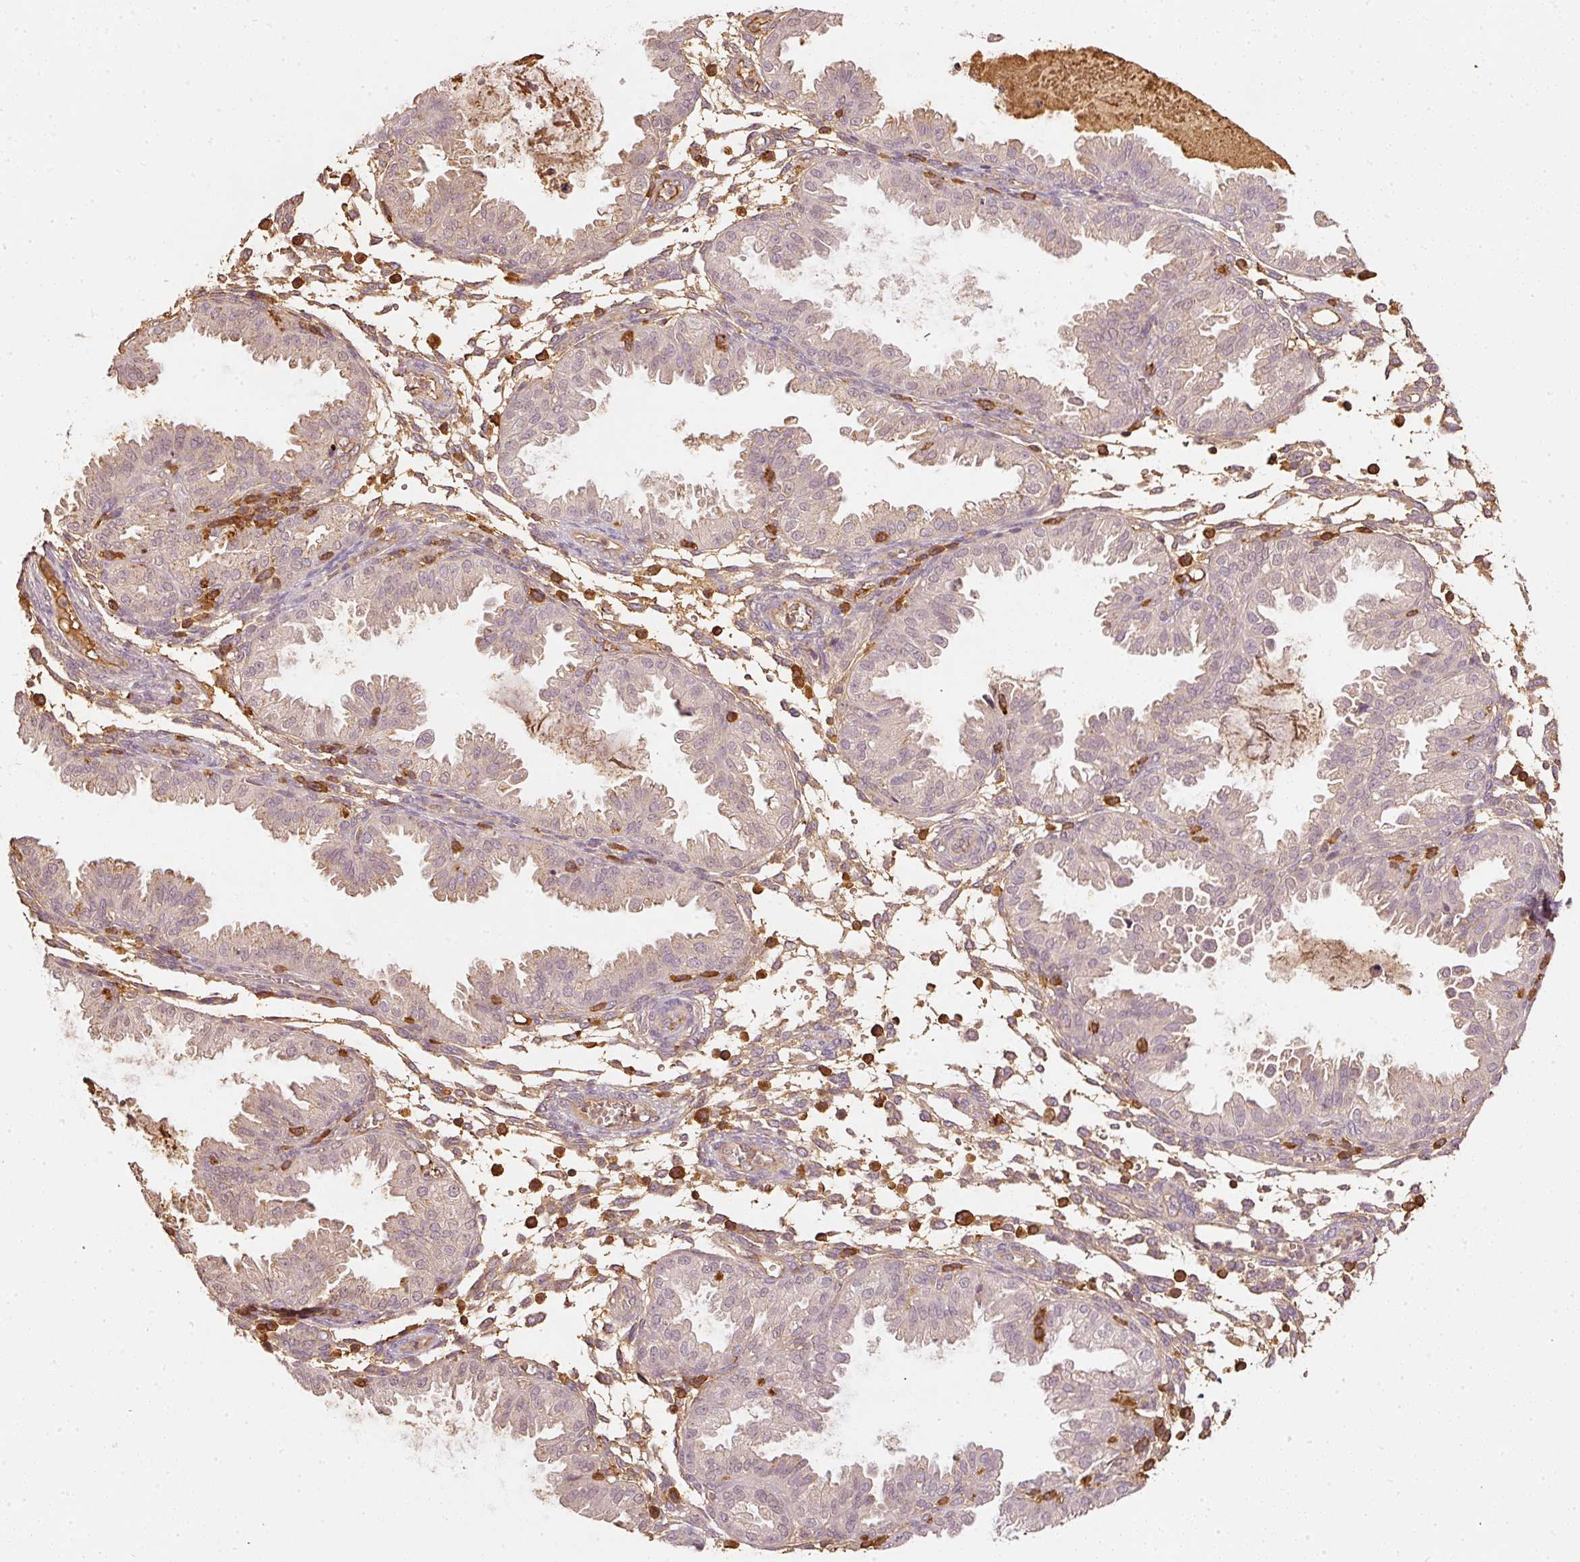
{"staining": {"intensity": "moderate", "quantity": "25%-75%", "location": "cytoplasmic/membranous"}, "tissue": "endometrium", "cell_type": "Cells in endometrial stroma", "image_type": "normal", "snomed": [{"axis": "morphology", "description": "Normal tissue, NOS"}, {"axis": "topography", "description": "Endometrium"}], "caption": "Protein staining by immunohistochemistry (IHC) demonstrates moderate cytoplasmic/membranous positivity in about 25%-75% of cells in endometrial stroma in benign endometrium. (Brightfield microscopy of DAB IHC at high magnification).", "gene": "EVL", "patient": {"sex": "female", "age": 33}}